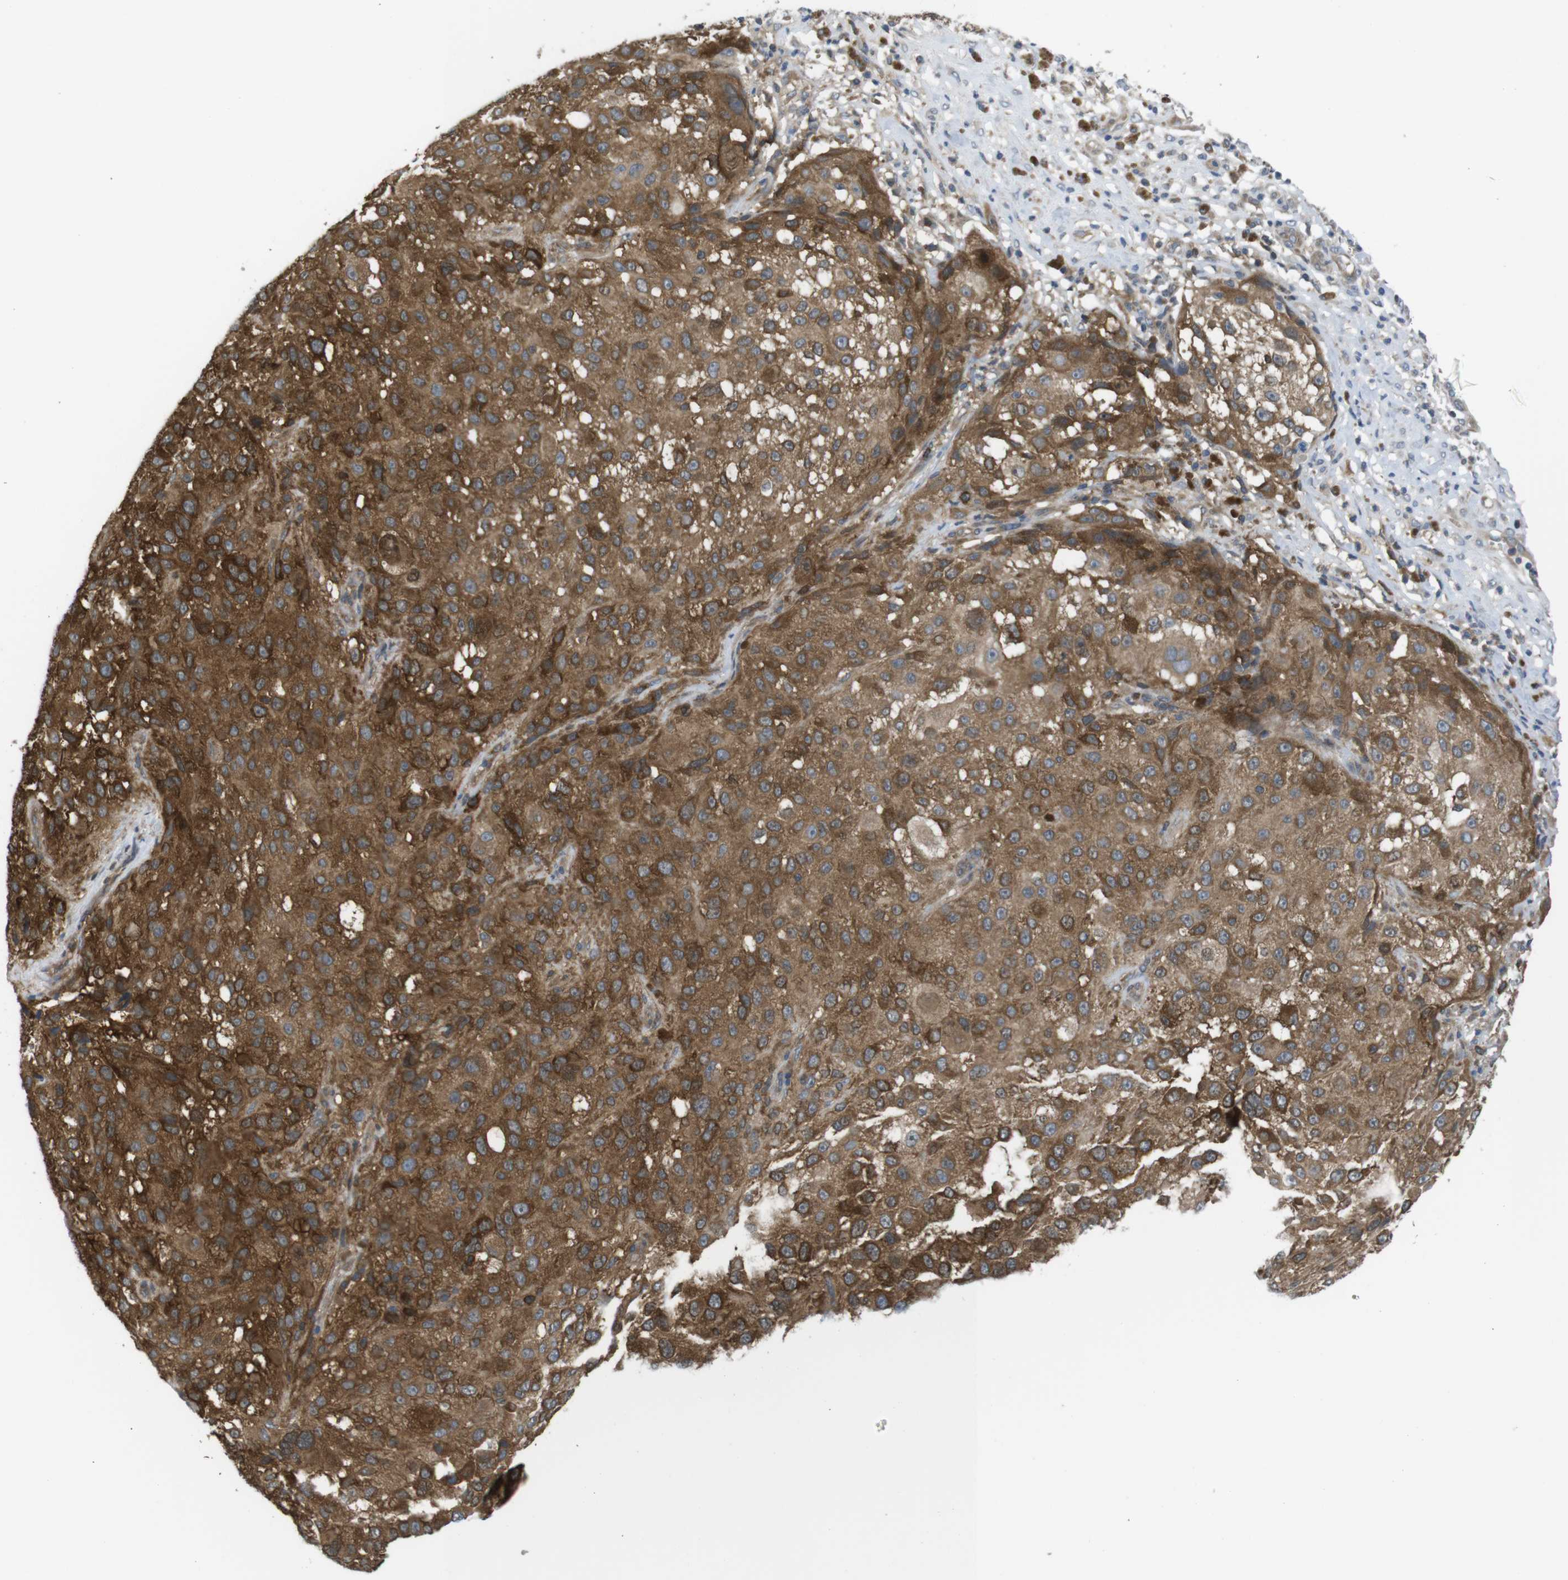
{"staining": {"intensity": "strong", "quantity": ">75%", "location": "cytoplasmic/membranous"}, "tissue": "melanoma", "cell_type": "Tumor cells", "image_type": "cancer", "snomed": [{"axis": "morphology", "description": "Necrosis, NOS"}, {"axis": "morphology", "description": "Malignant melanoma, NOS"}, {"axis": "topography", "description": "Skin"}], "caption": "Protein staining by IHC exhibits strong cytoplasmic/membranous positivity in approximately >75% of tumor cells in melanoma.", "gene": "MTHFD1", "patient": {"sex": "female", "age": 87}}